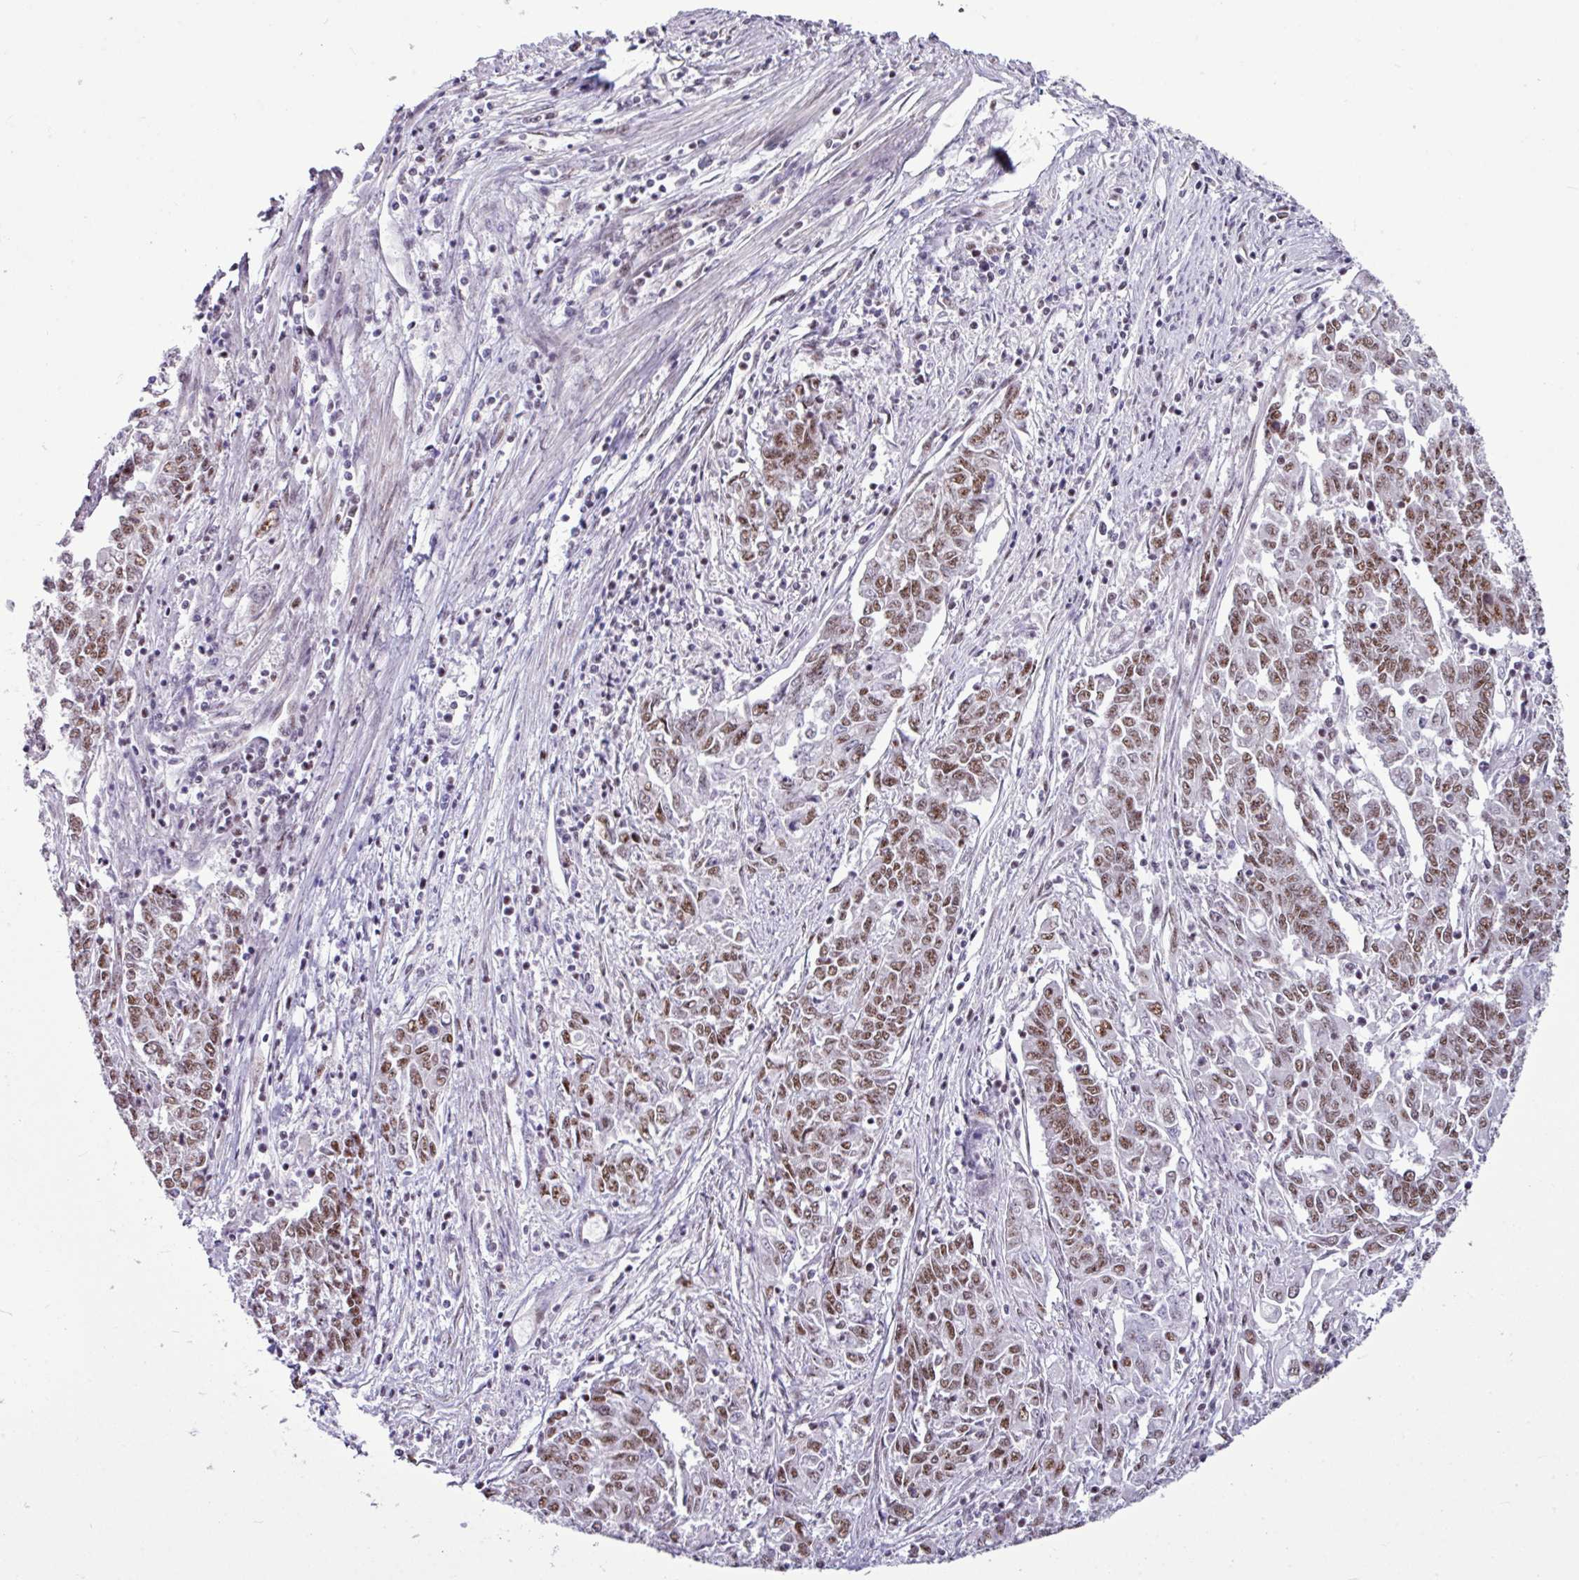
{"staining": {"intensity": "moderate", "quantity": ">75%", "location": "nuclear"}, "tissue": "endometrial cancer", "cell_type": "Tumor cells", "image_type": "cancer", "snomed": [{"axis": "morphology", "description": "Adenocarcinoma, NOS"}, {"axis": "topography", "description": "Endometrium"}], "caption": "DAB (3,3'-diaminobenzidine) immunohistochemical staining of human adenocarcinoma (endometrial) reveals moderate nuclear protein positivity in approximately >75% of tumor cells.", "gene": "UTP18", "patient": {"sex": "female", "age": 54}}